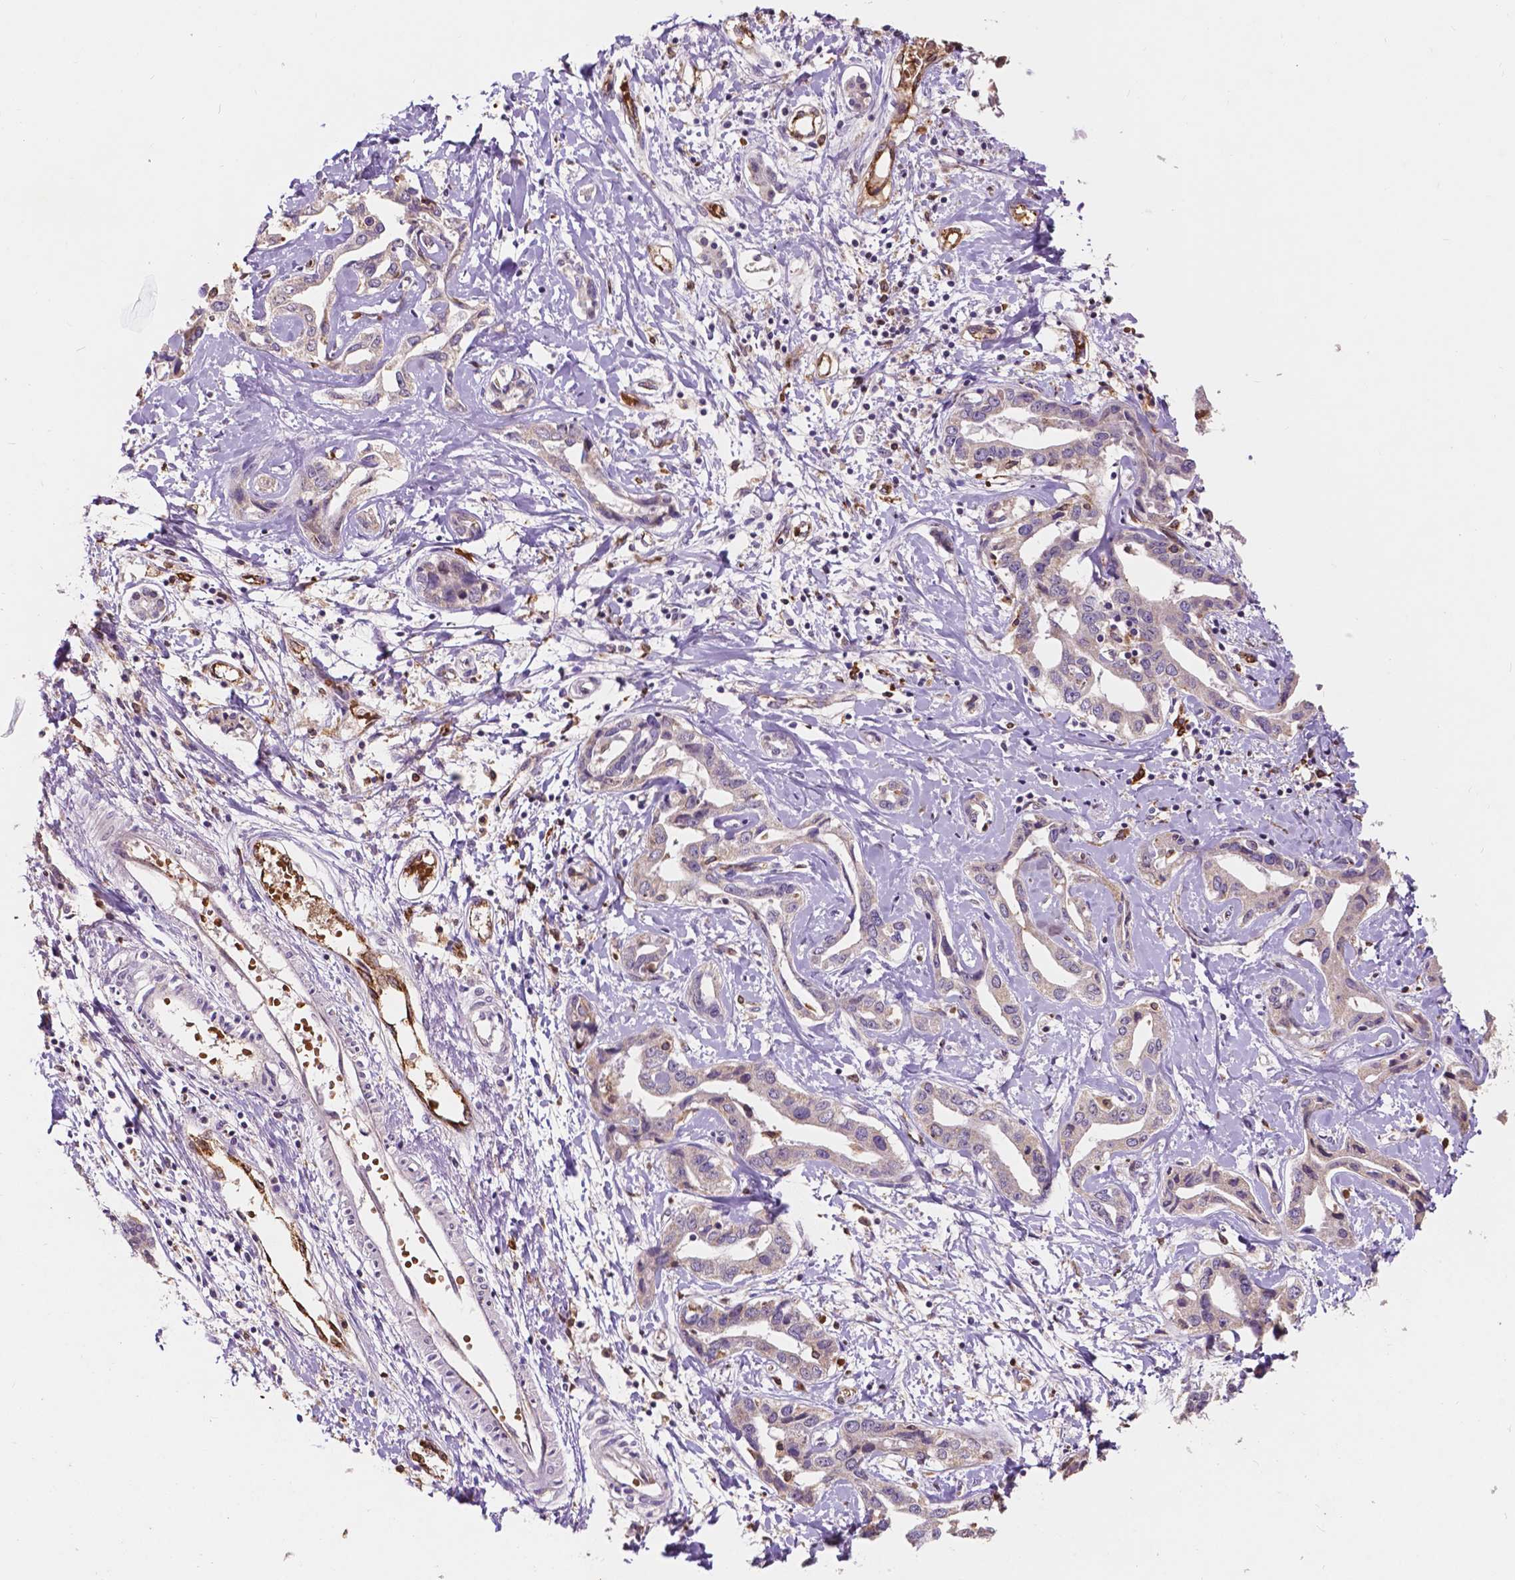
{"staining": {"intensity": "negative", "quantity": "none", "location": "none"}, "tissue": "liver cancer", "cell_type": "Tumor cells", "image_type": "cancer", "snomed": [{"axis": "morphology", "description": "Cholangiocarcinoma"}, {"axis": "topography", "description": "Liver"}], "caption": "This histopathology image is of liver cancer stained with IHC to label a protein in brown with the nuclei are counter-stained blue. There is no positivity in tumor cells.", "gene": "SLC22A4", "patient": {"sex": "male", "age": 59}}